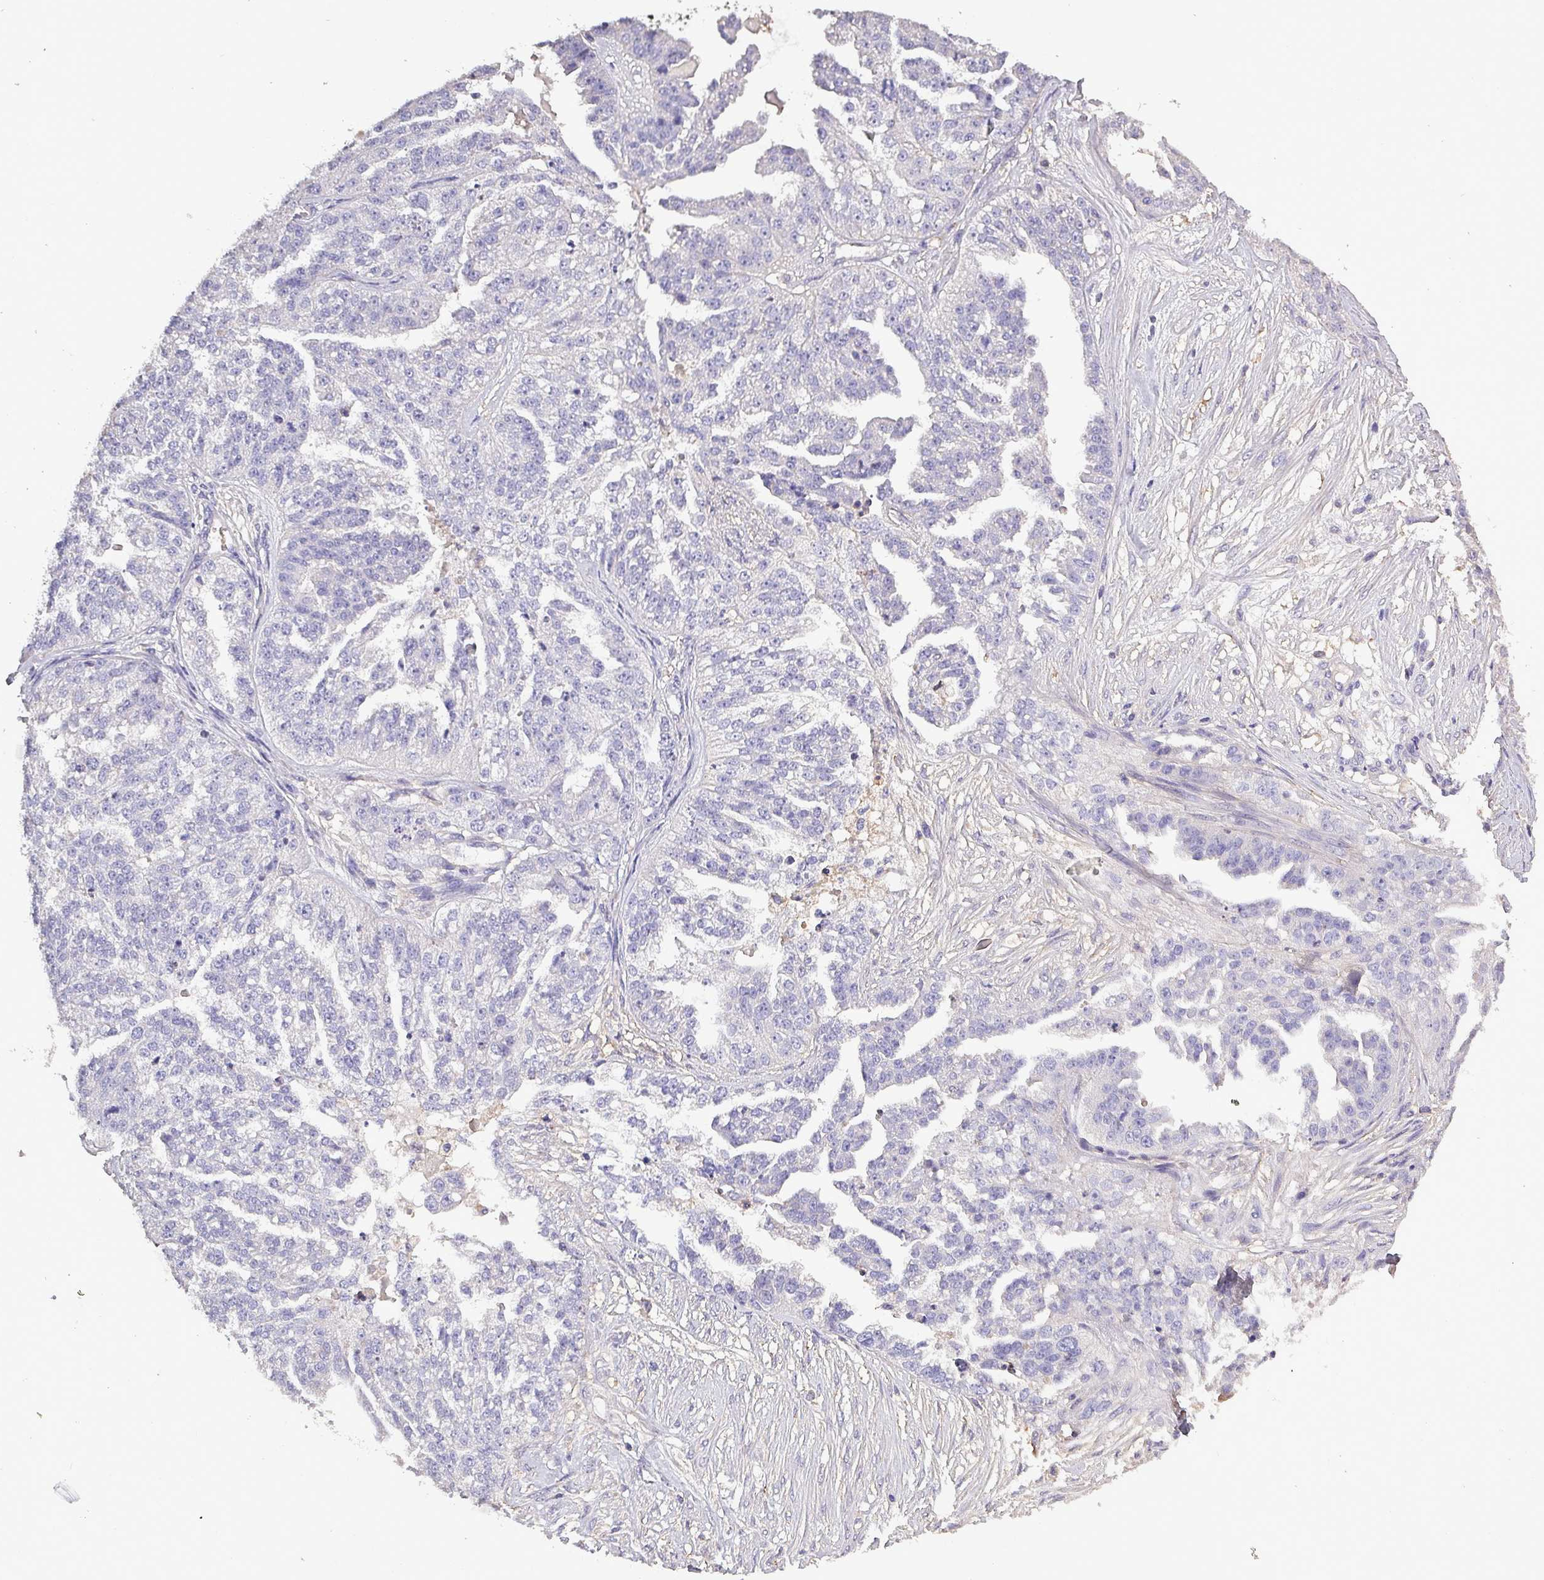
{"staining": {"intensity": "negative", "quantity": "none", "location": "none"}, "tissue": "ovarian cancer", "cell_type": "Tumor cells", "image_type": "cancer", "snomed": [{"axis": "morphology", "description": "Cystadenocarcinoma, serous, NOS"}, {"axis": "topography", "description": "Ovary"}], "caption": "There is no significant expression in tumor cells of serous cystadenocarcinoma (ovarian).", "gene": "HTRA4", "patient": {"sex": "female", "age": 58}}